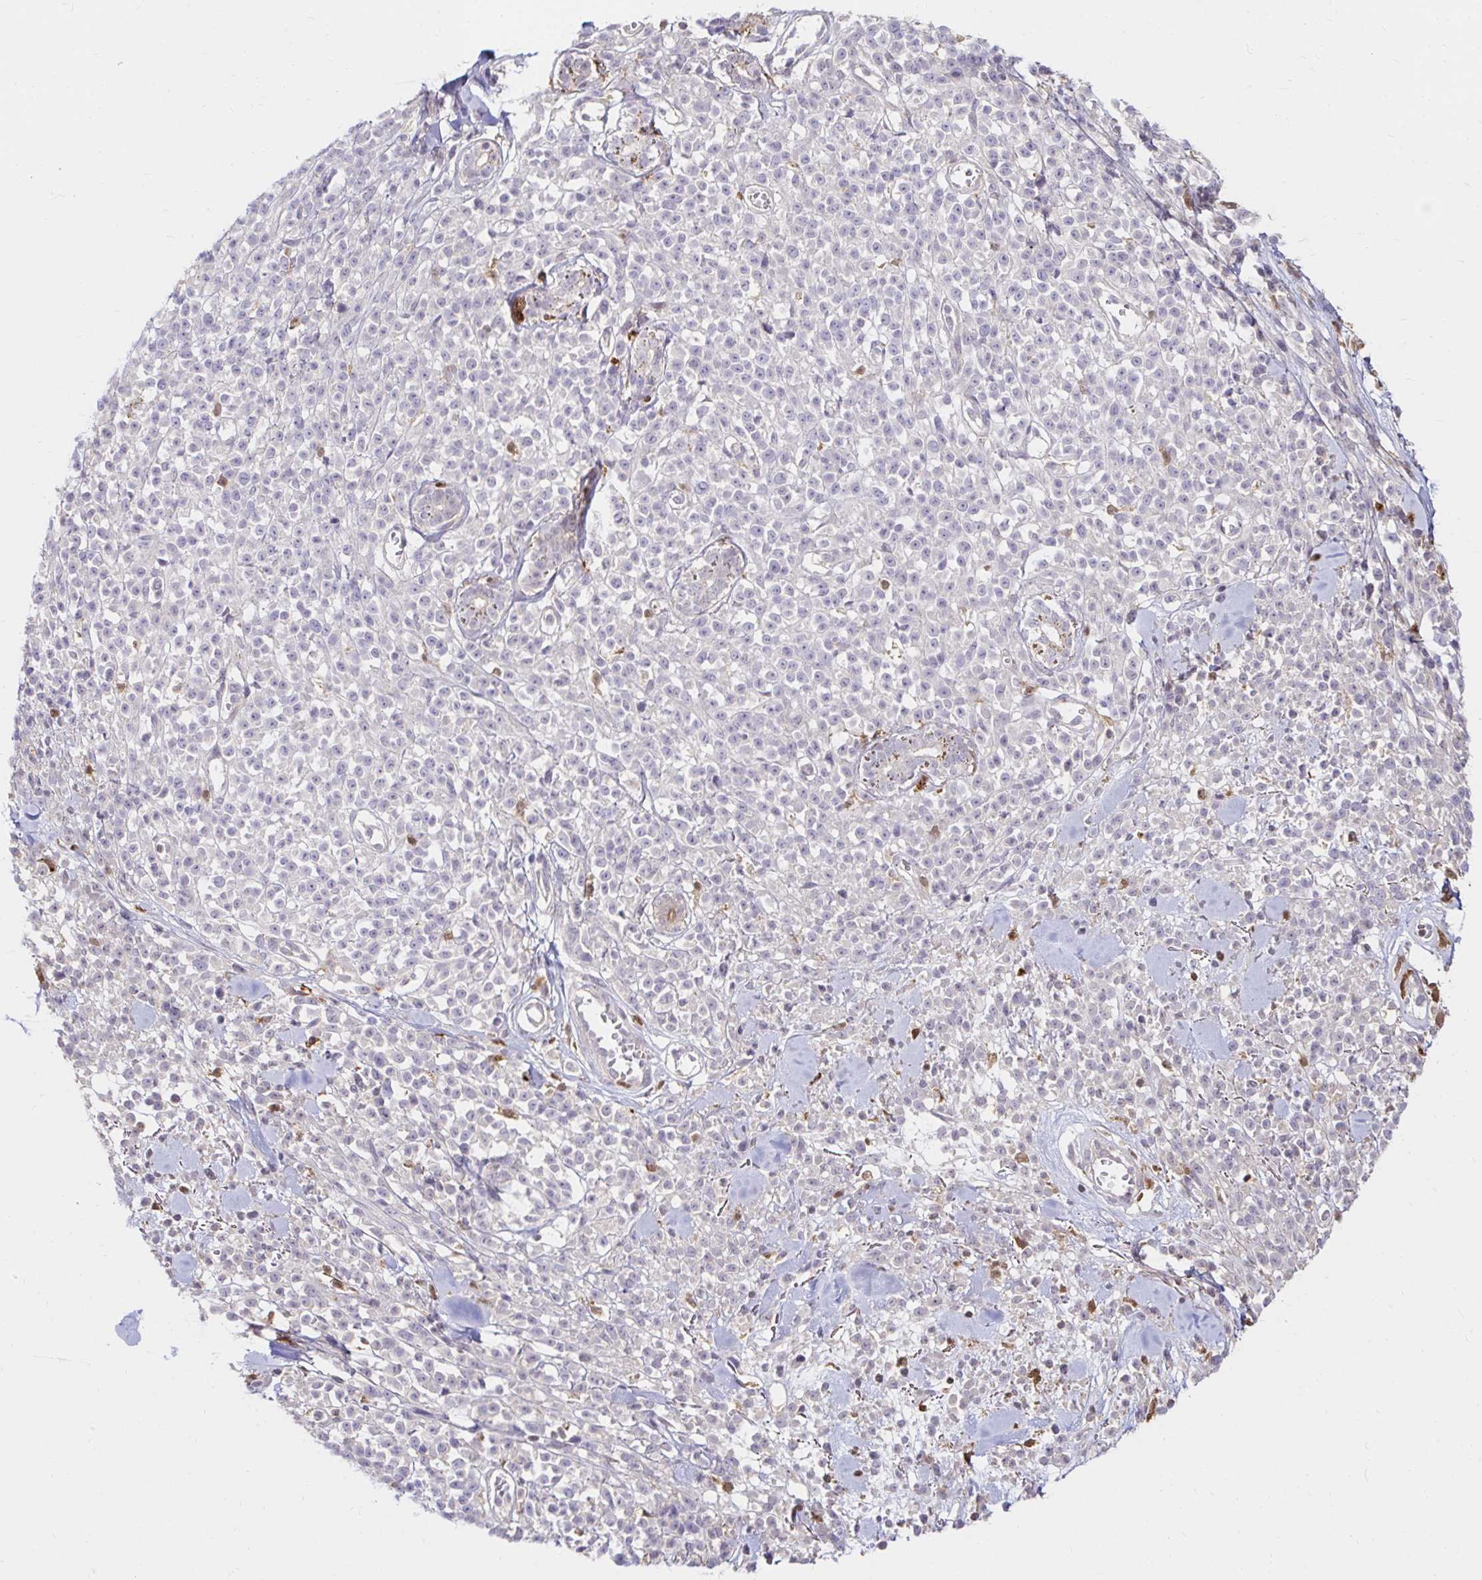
{"staining": {"intensity": "negative", "quantity": "none", "location": "none"}, "tissue": "melanoma", "cell_type": "Tumor cells", "image_type": "cancer", "snomed": [{"axis": "morphology", "description": "Malignant melanoma, NOS"}, {"axis": "topography", "description": "Skin"}, {"axis": "topography", "description": "Skin of trunk"}], "caption": "DAB immunohistochemical staining of melanoma exhibits no significant positivity in tumor cells.", "gene": "PYCARD", "patient": {"sex": "male", "age": 74}}